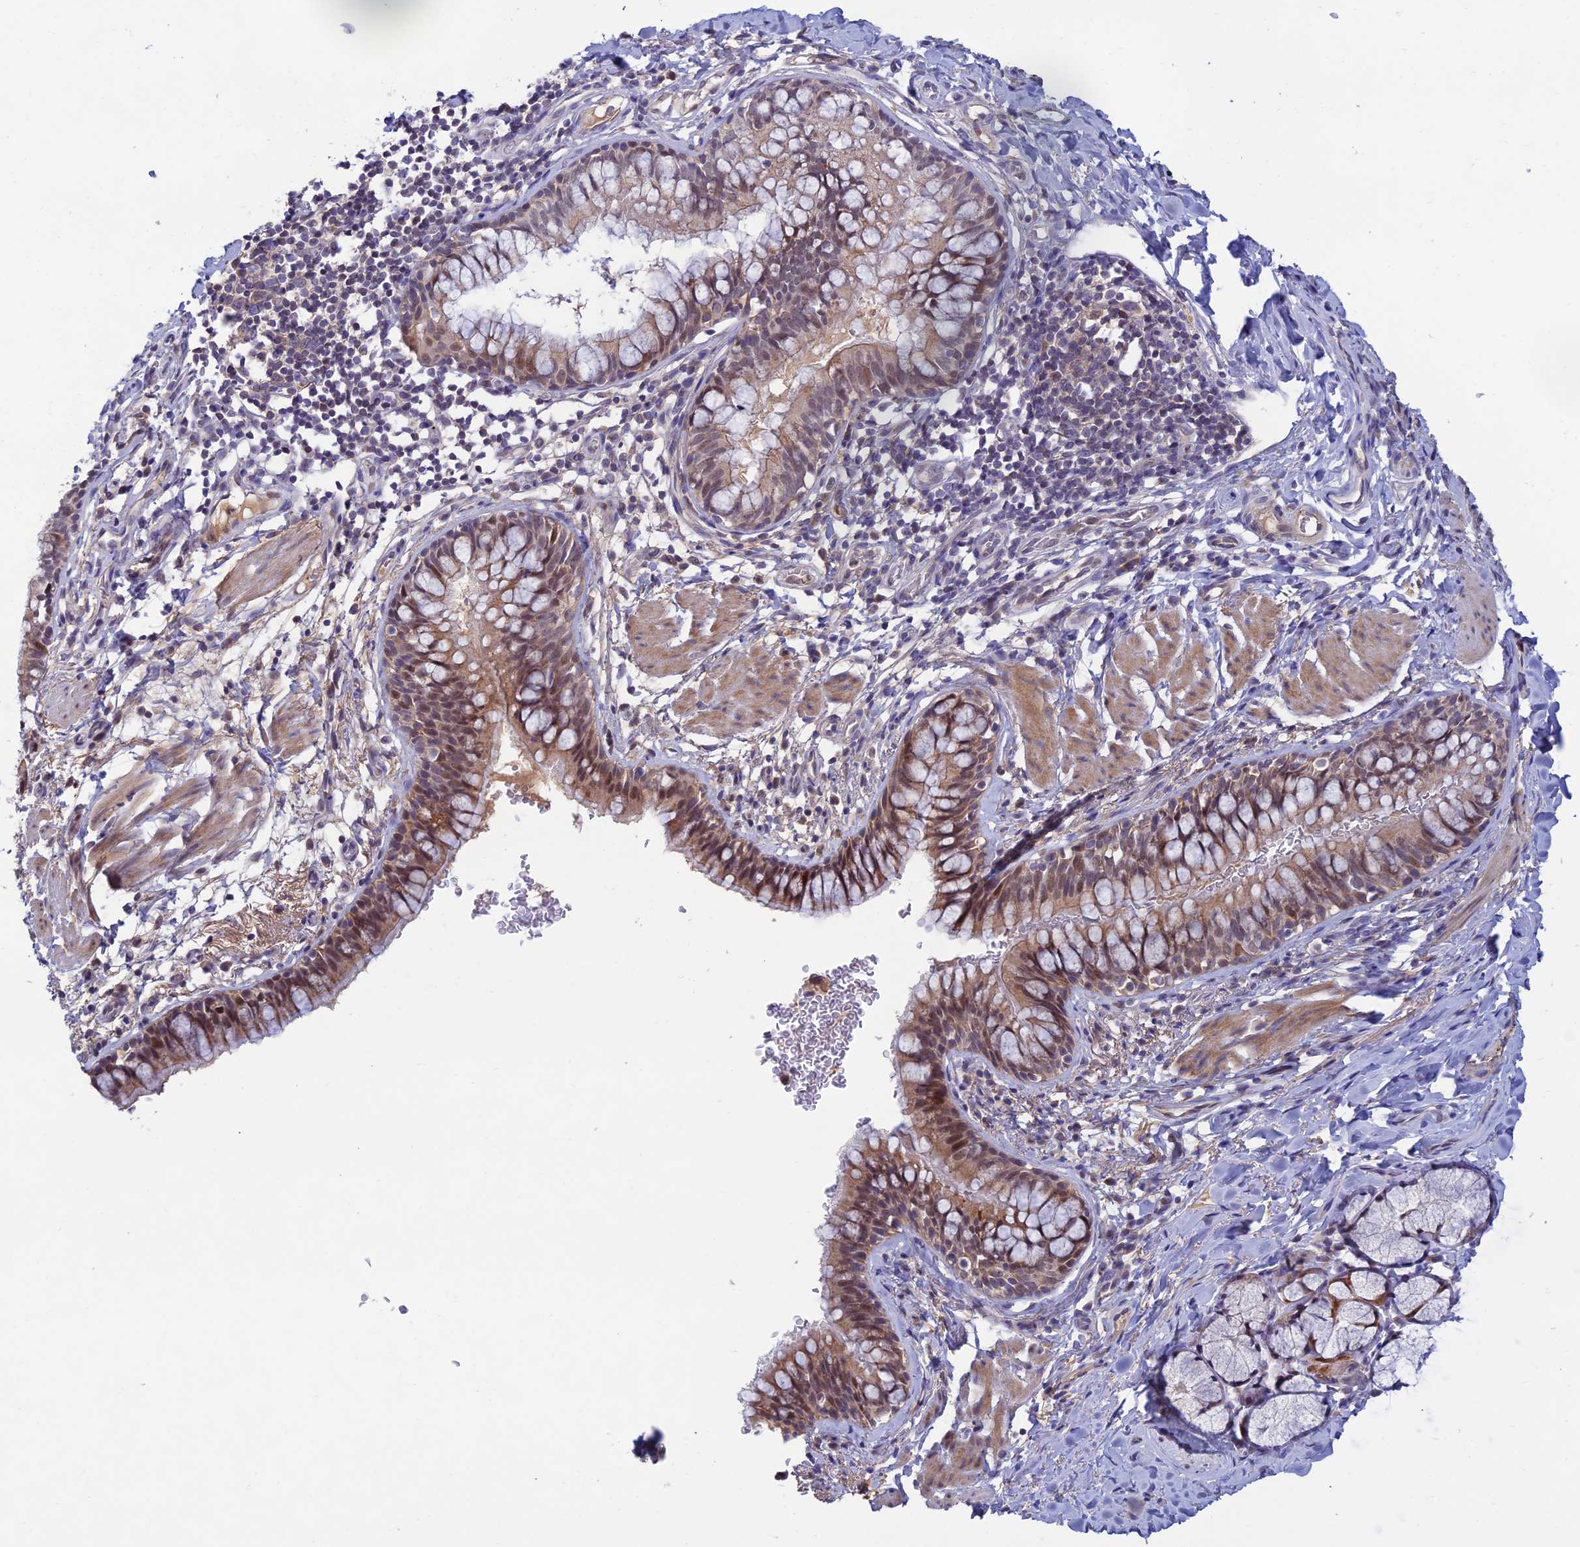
{"staining": {"intensity": "moderate", "quantity": ">75%", "location": "cytoplasmic/membranous,nuclear"}, "tissue": "bronchus", "cell_type": "Respiratory epithelial cells", "image_type": "normal", "snomed": [{"axis": "morphology", "description": "Normal tissue, NOS"}, {"axis": "topography", "description": "Cartilage tissue"}, {"axis": "topography", "description": "Bronchus"}], "caption": "Immunohistochemistry (IHC) photomicrograph of benign bronchus: human bronchus stained using immunohistochemistry exhibits medium levels of moderate protein expression localized specifically in the cytoplasmic/membranous,nuclear of respiratory epithelial cells, appearing as a cytoplasmic/membranous,nuclear brown color.", "gene": "FASTKD5", "patient": {"sex": "female", "age": 36}}